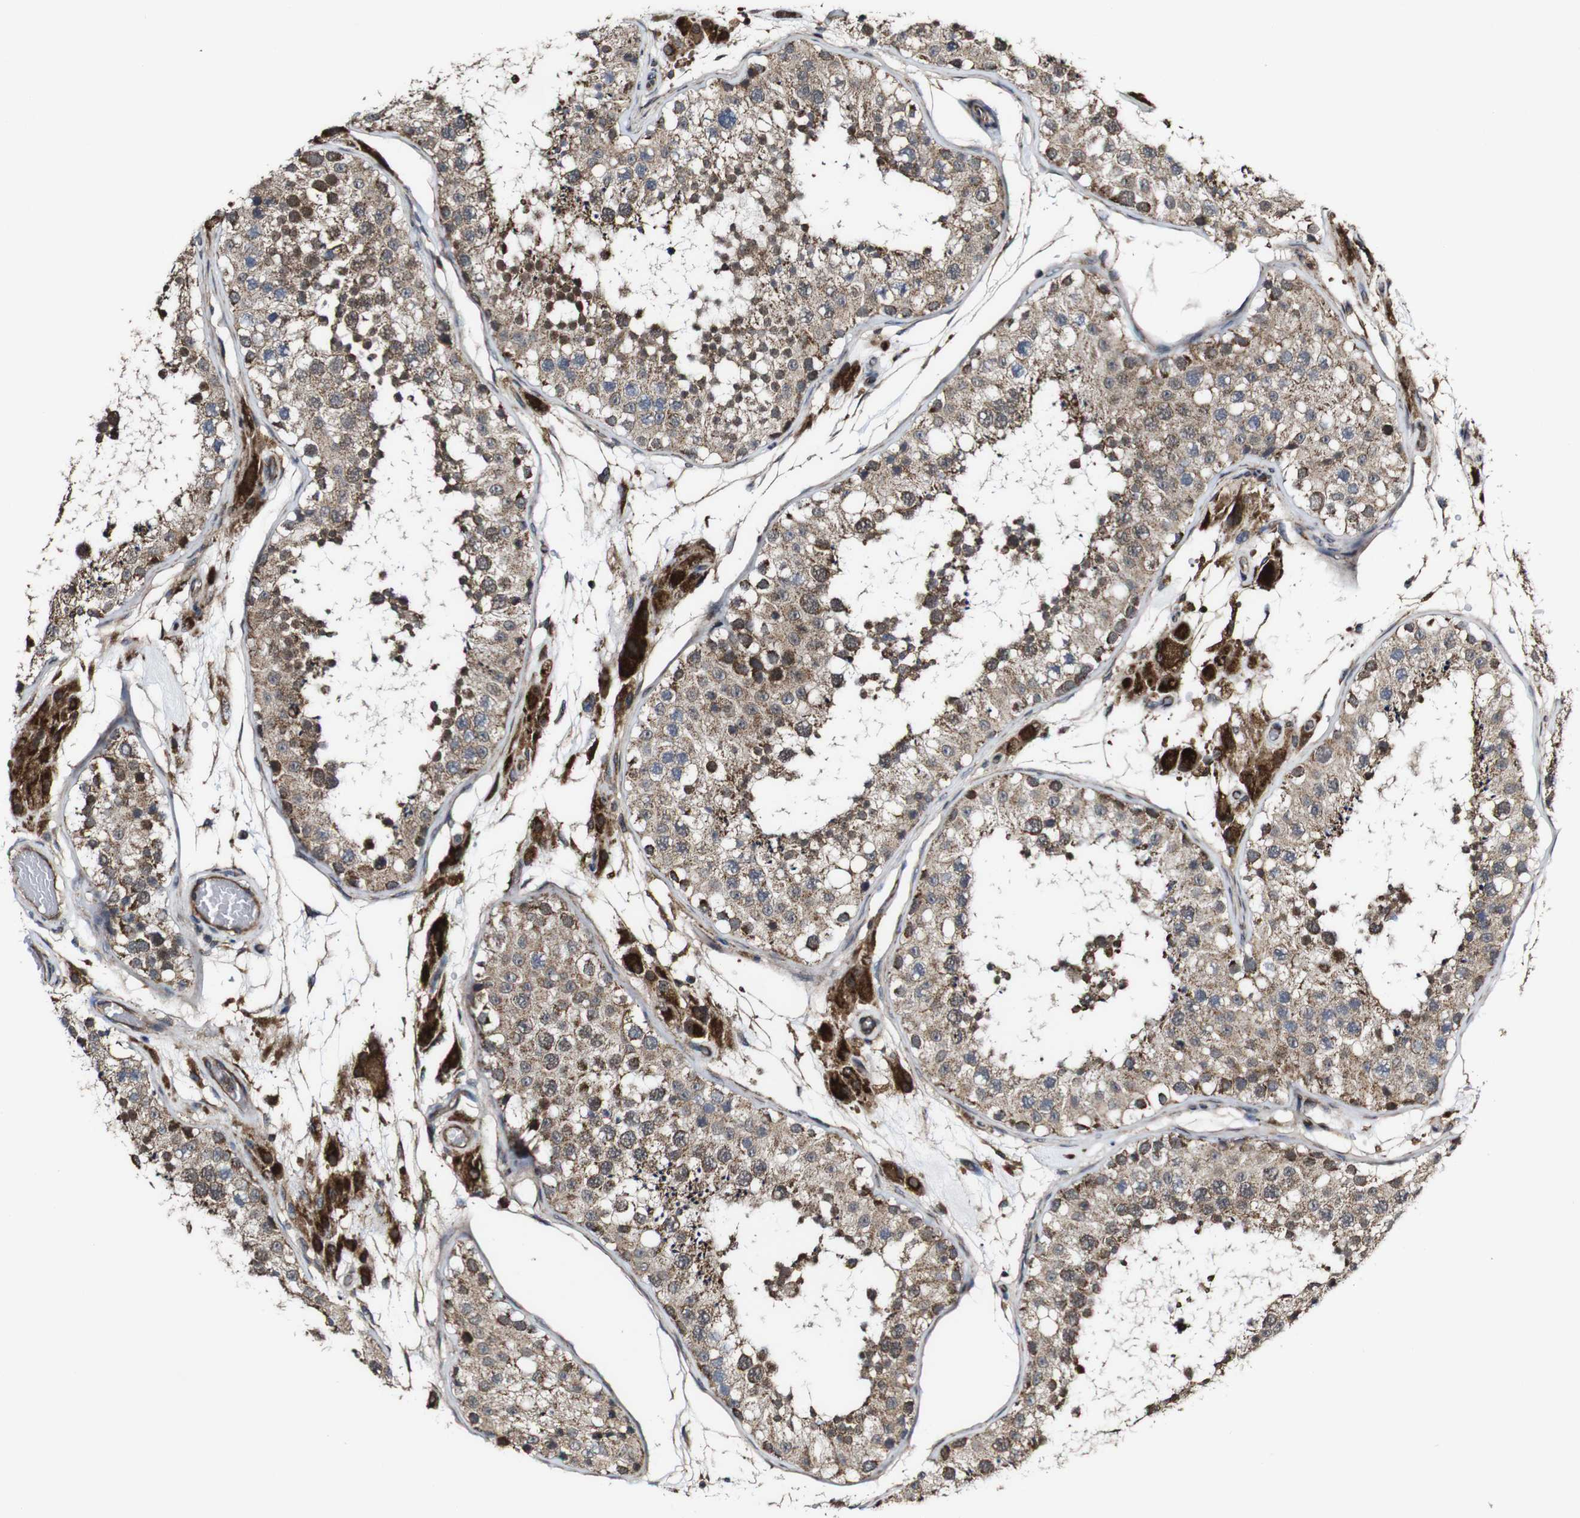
{"staining": {"intensity": "moderate", "quantity": ">75%", "location": "cytoplasmic/membranous"}, "tissue": "testis", "cell_type": "Cells in seminiferous ducts", "image_type": "normal", "snomed": [{"axis": "morphology", "description": "Normal tissue, NOS"}, {"axis": "topography", "description": "Testis"}, {"axis": "topography", "description": "Epididymis"}], "caption": "This is an image of immunohistochemistry (IHC) staining of benign testis, which shows moderate staining in the cytoplasmic/membranous of cells in seminiferous ducts.", "gene": "BTN3A3", "patient": {"sex": "male", "age": 26}}